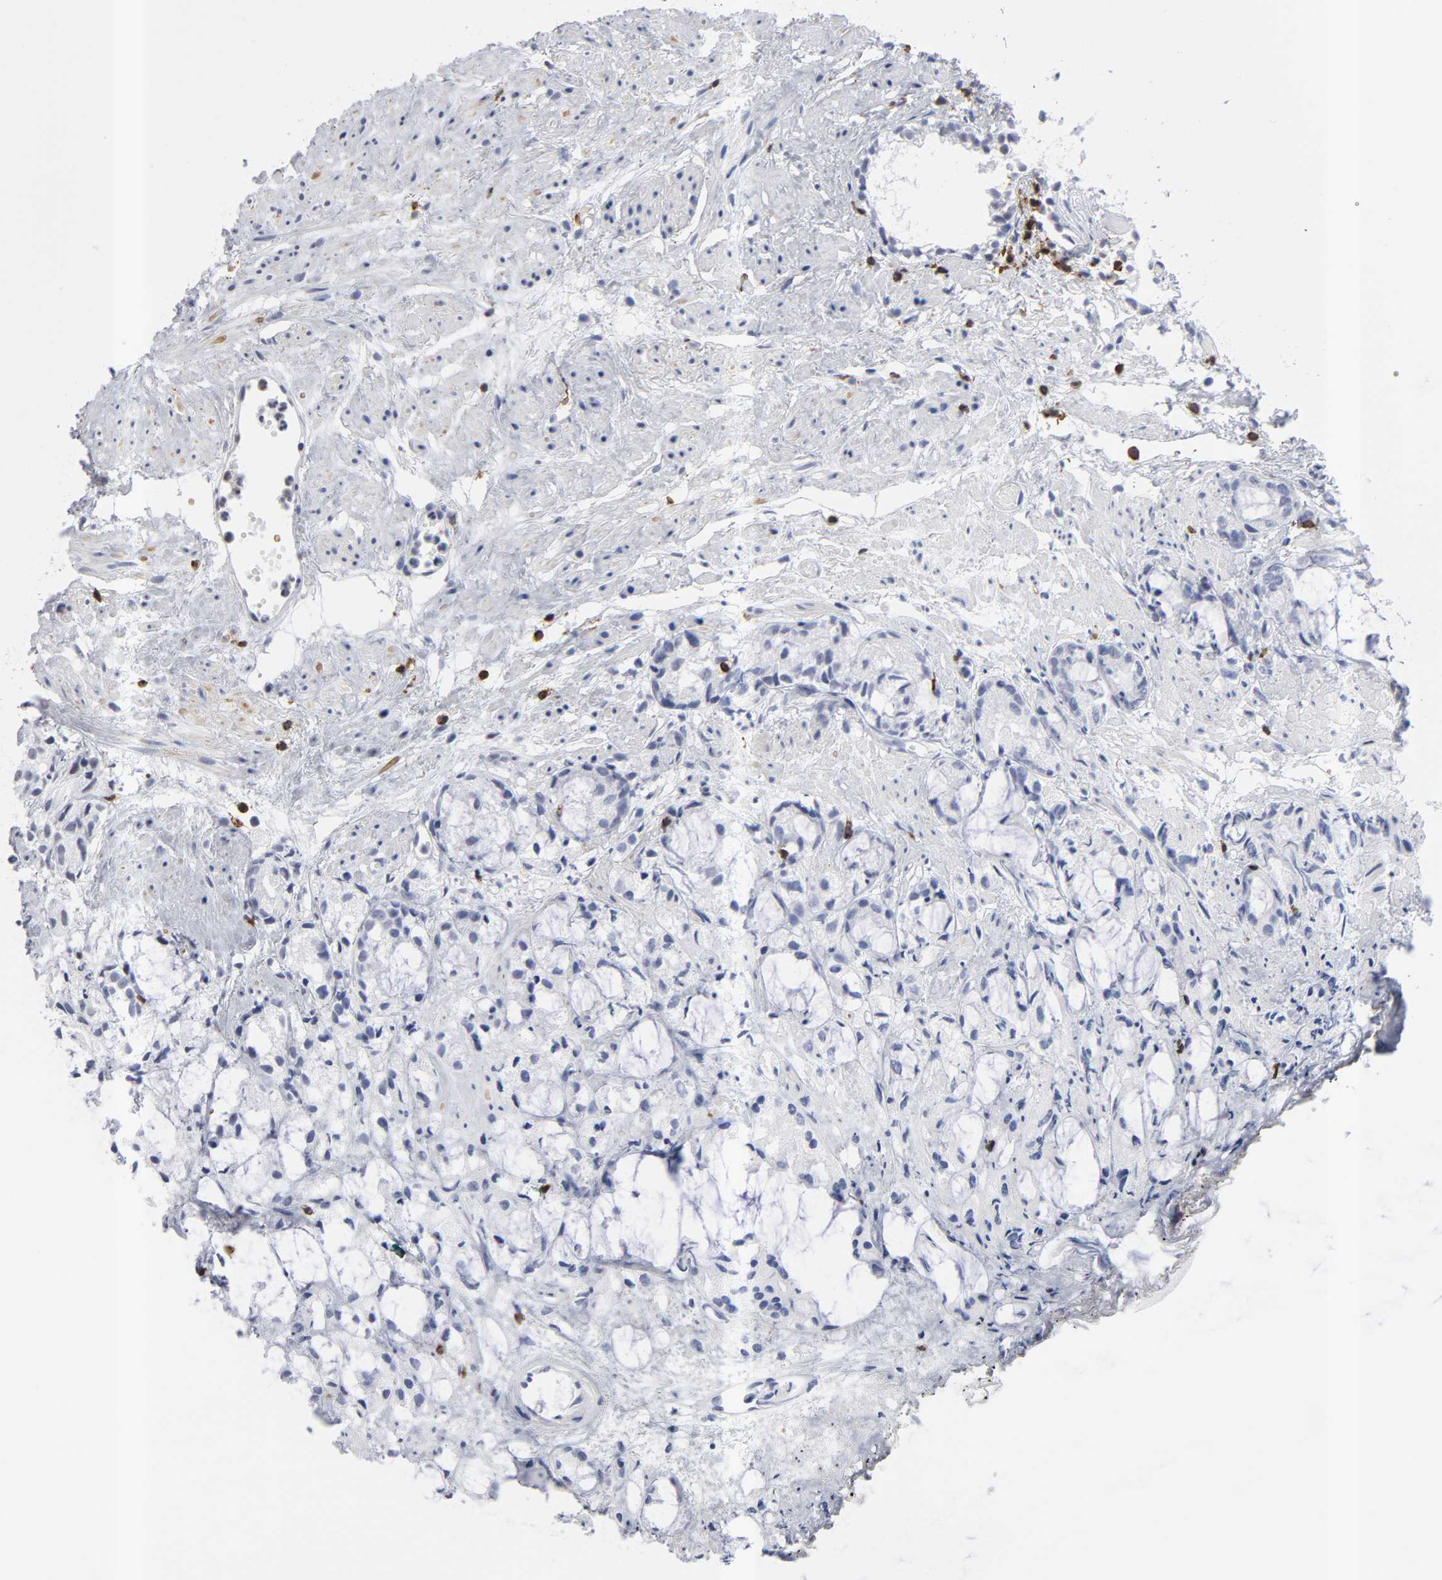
{"staining": {"intensity": "negative", "quantity": "none", "location": "none"}, "tissue": "prostate cancer", "cell_type": "Tumor cells", "image_type": "cancer", "snomed": [{"axis": "morphology", "description": "Adenocarcinoma, High grade"}, {"axis": "topography", "description": "Prostate"}], "caption": "Immunohistochemistry micrograph of neoplastic tissue: prostate cancer (high-grade adenocarcinoma) stained with DAB exhibits no significant protein positivity in tumor cells.", "gene": "CD2", "patient": {"sex": "male", "age": 85}}